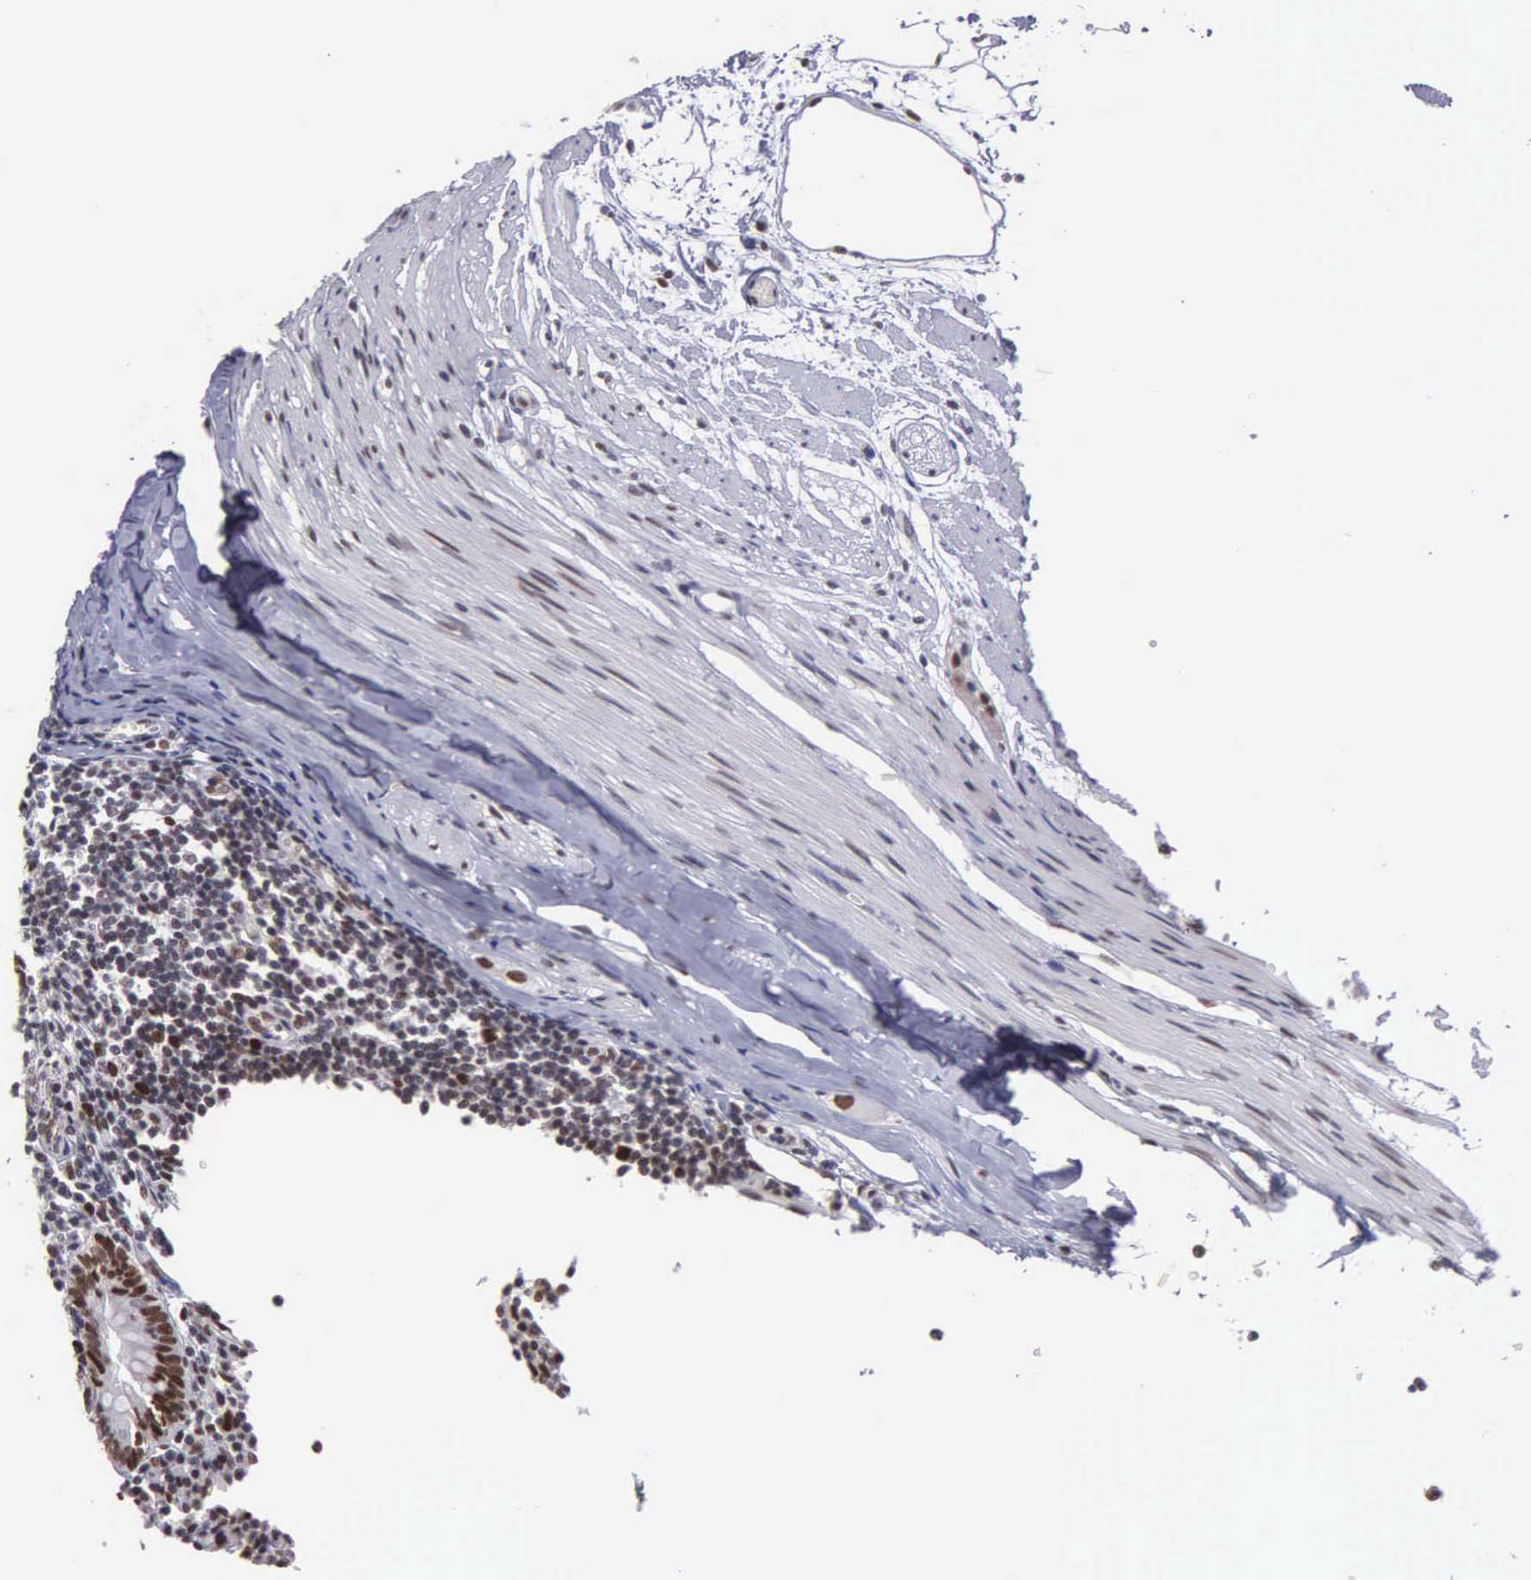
{"staining": {"intensity": "strong", "quantity": ">75%", "location": "nuclear"}, "tissue": "appendix", "cell_type": "Glandular cells", "image_type": "normal", "snomed": [{"axis": "morphology", "description": "Normal tissue, NOS"}, {"axis": "topography", "description": "Appendix"}], "caption": "About >75% of glandular cells in benign appendix exhibit strong nuclear protein positivity as visualized by brown immunohistochemical staining.", "gene": "UBR7", "patient": {"sex": "female", "age": 19}}